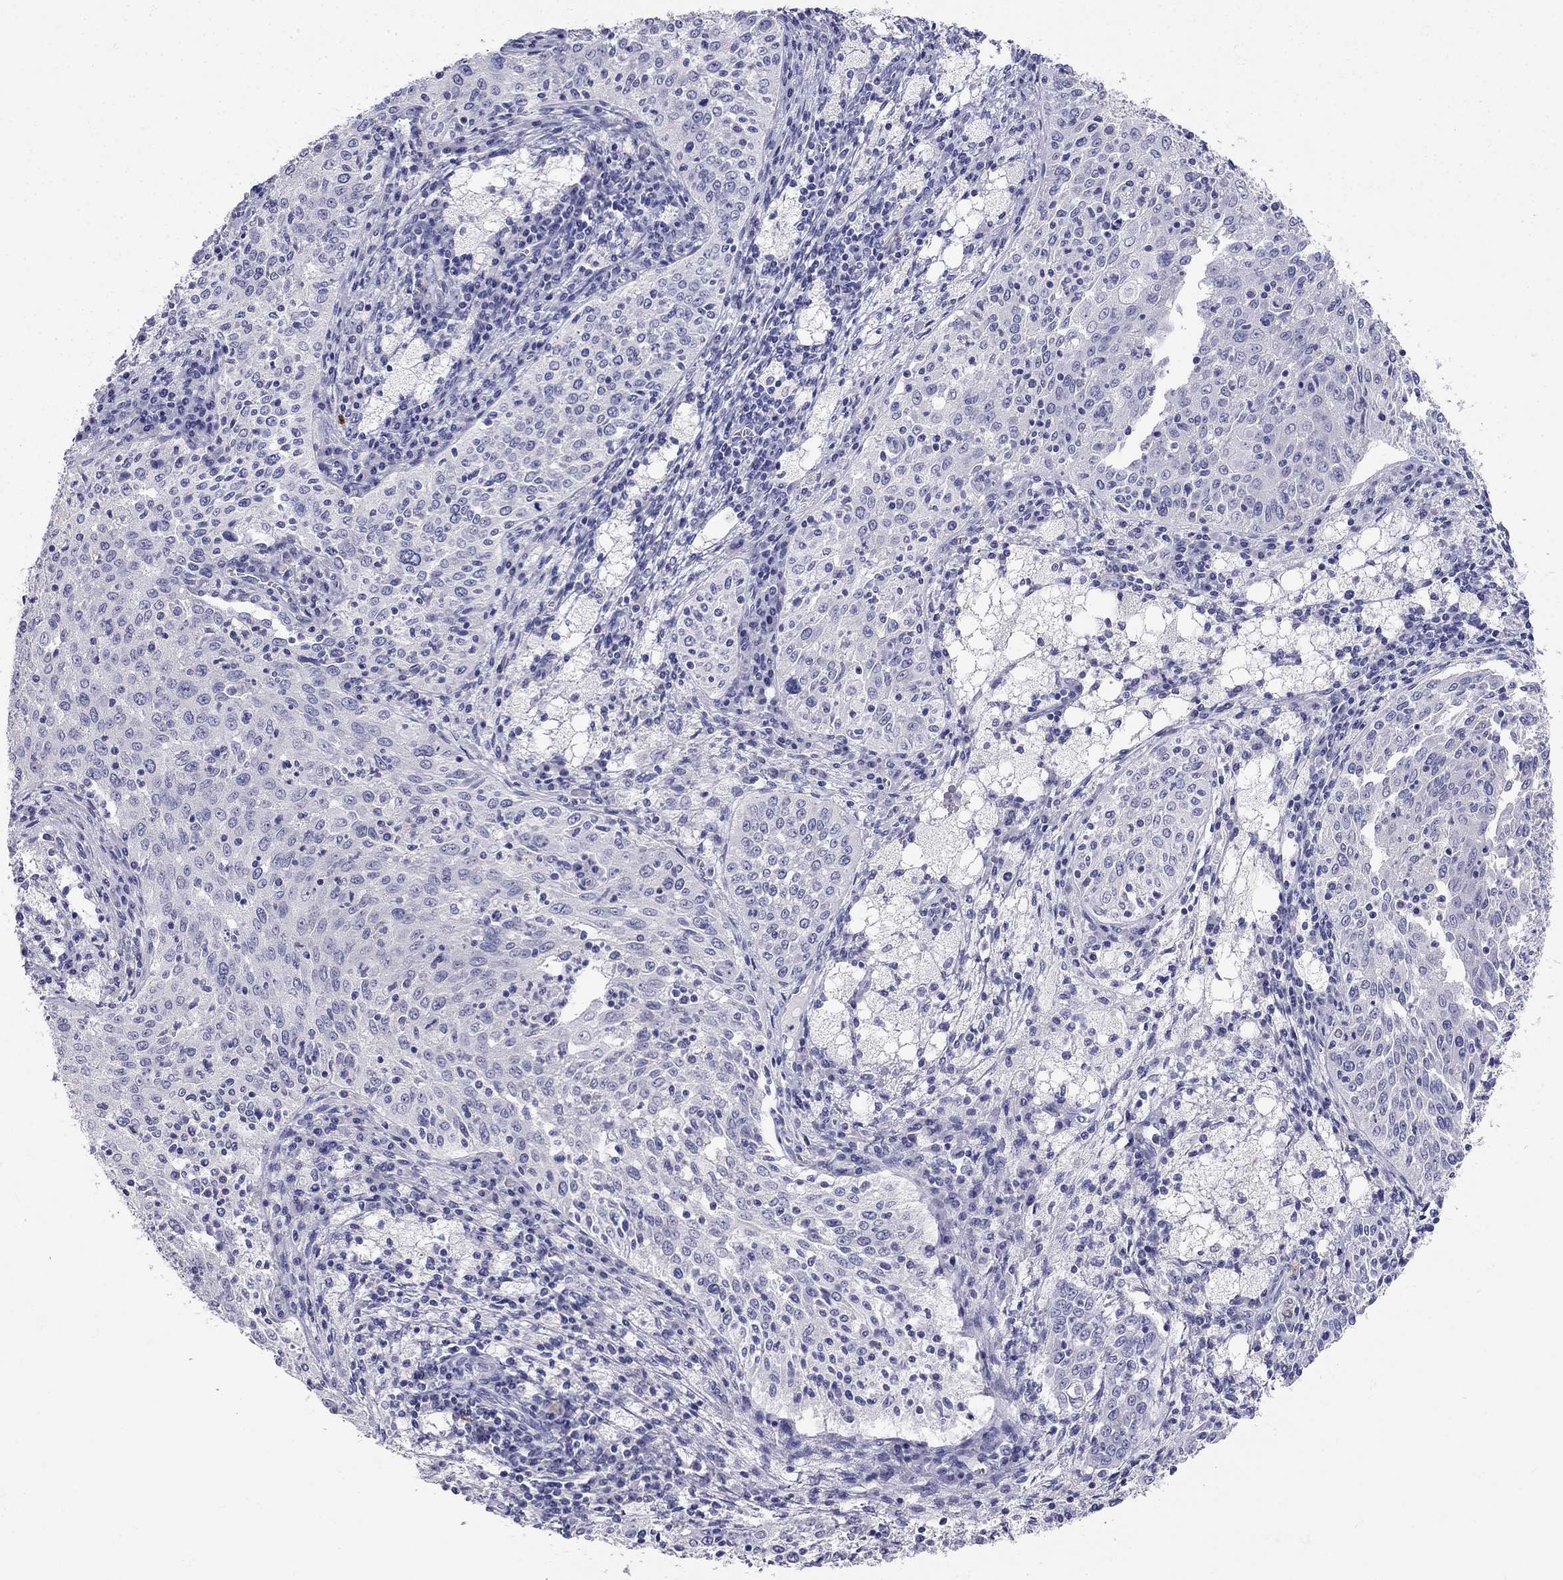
{"staining": {"intensity": "negative", "quantity": "none", "location": "none"}, "tissue": "cervical cancer", "cell_type": "Tumor cells", "image_type": "cancer", "snomed": [{"axis": "morphology", "description": "Squamous cell carcinoma, NOS"}, {"axis": "topography", "description": "Cervix"}], "caption": "A micrograph of squamous cell carcinoma (cervical) stained for a protein exhibits no brown staining in tumor cells.", "gene": "RFLNA", "patient": {"sex": "female", "age": 41}}